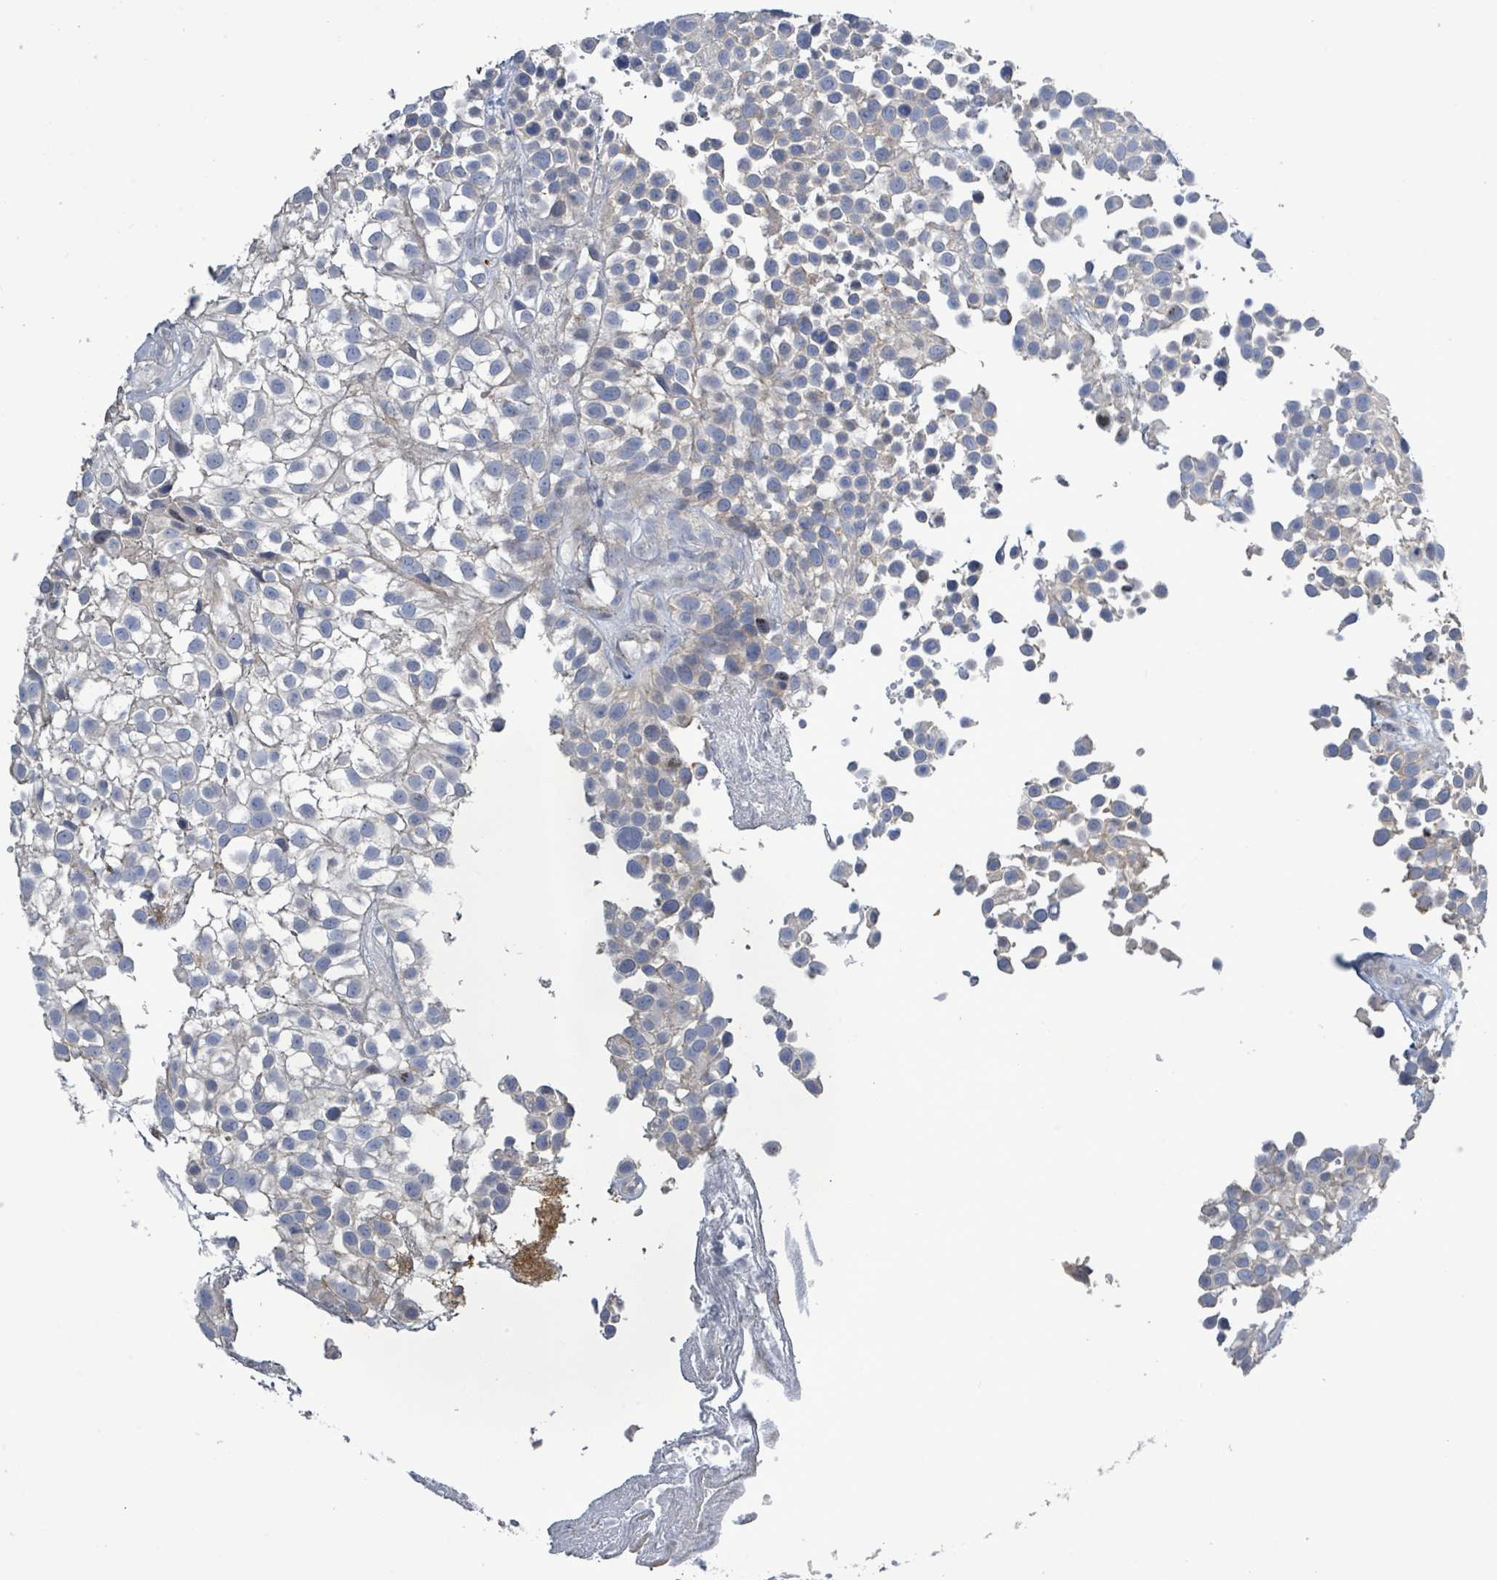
{"staining": {"intensity": "negative", "quantity": "none", "location": "none"}, "tissue": "urothelial cancer", "cell_type": "Tumor cells", "image_type": "cancer", "snomed": [{"axis": "morphology", "description": "Urothelial carcinoma, High grade"}, {"axis": "topography", "description": "Urinary bladder"}], "caption": "The photomicrograph reveals no staining of tumor cells in high-grade urothelial carcinoma. (DAB (3,3'-diaminobenzidine) immunohistochemistry, high magnification).", "gene": "KRAS", "patient": {"sex": "male", "age": 56}}